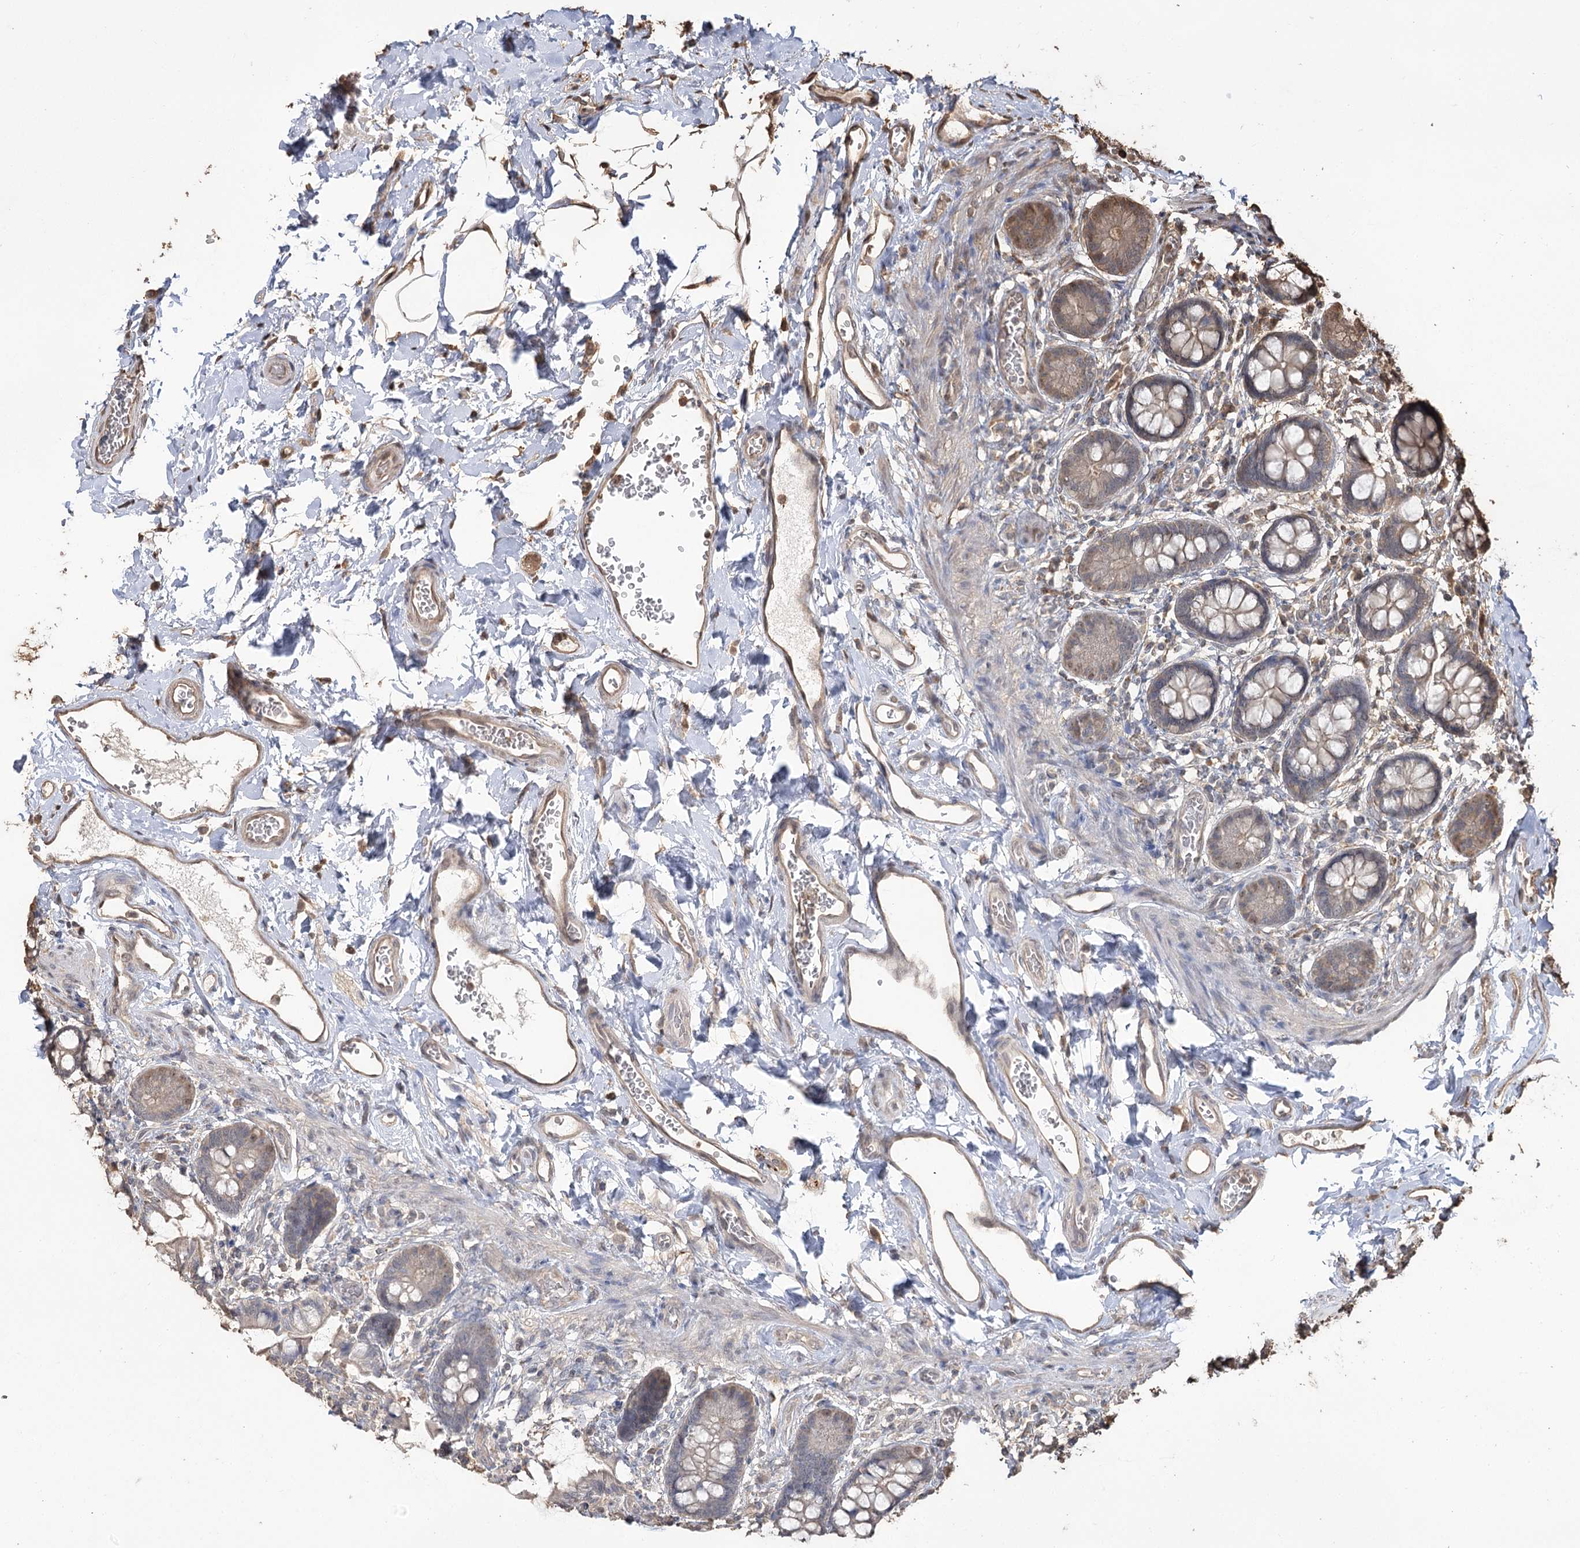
{"staining": {"intensity": "weak", "quantity": "25%-75%", "location": "cytoplasmic/membranous"}, "tissue": "small intestine", "cell_type": "Glandular cells", "image_type": "normal", "snomed": [{"axis": "morphology", "description": "Normal tissue, NOS"}, {"axis": "topography", "description": "Small intestine"}], "caption": "This histopathology image demonstrates immunohistochemistry (IHC) staining of normal human small intestine, with low weak cytoplasmic/membranous expression in about 25%-75% of glandular cells.", "gene": "PLCH1", "patient": {"sex": "male", "age": 52}}